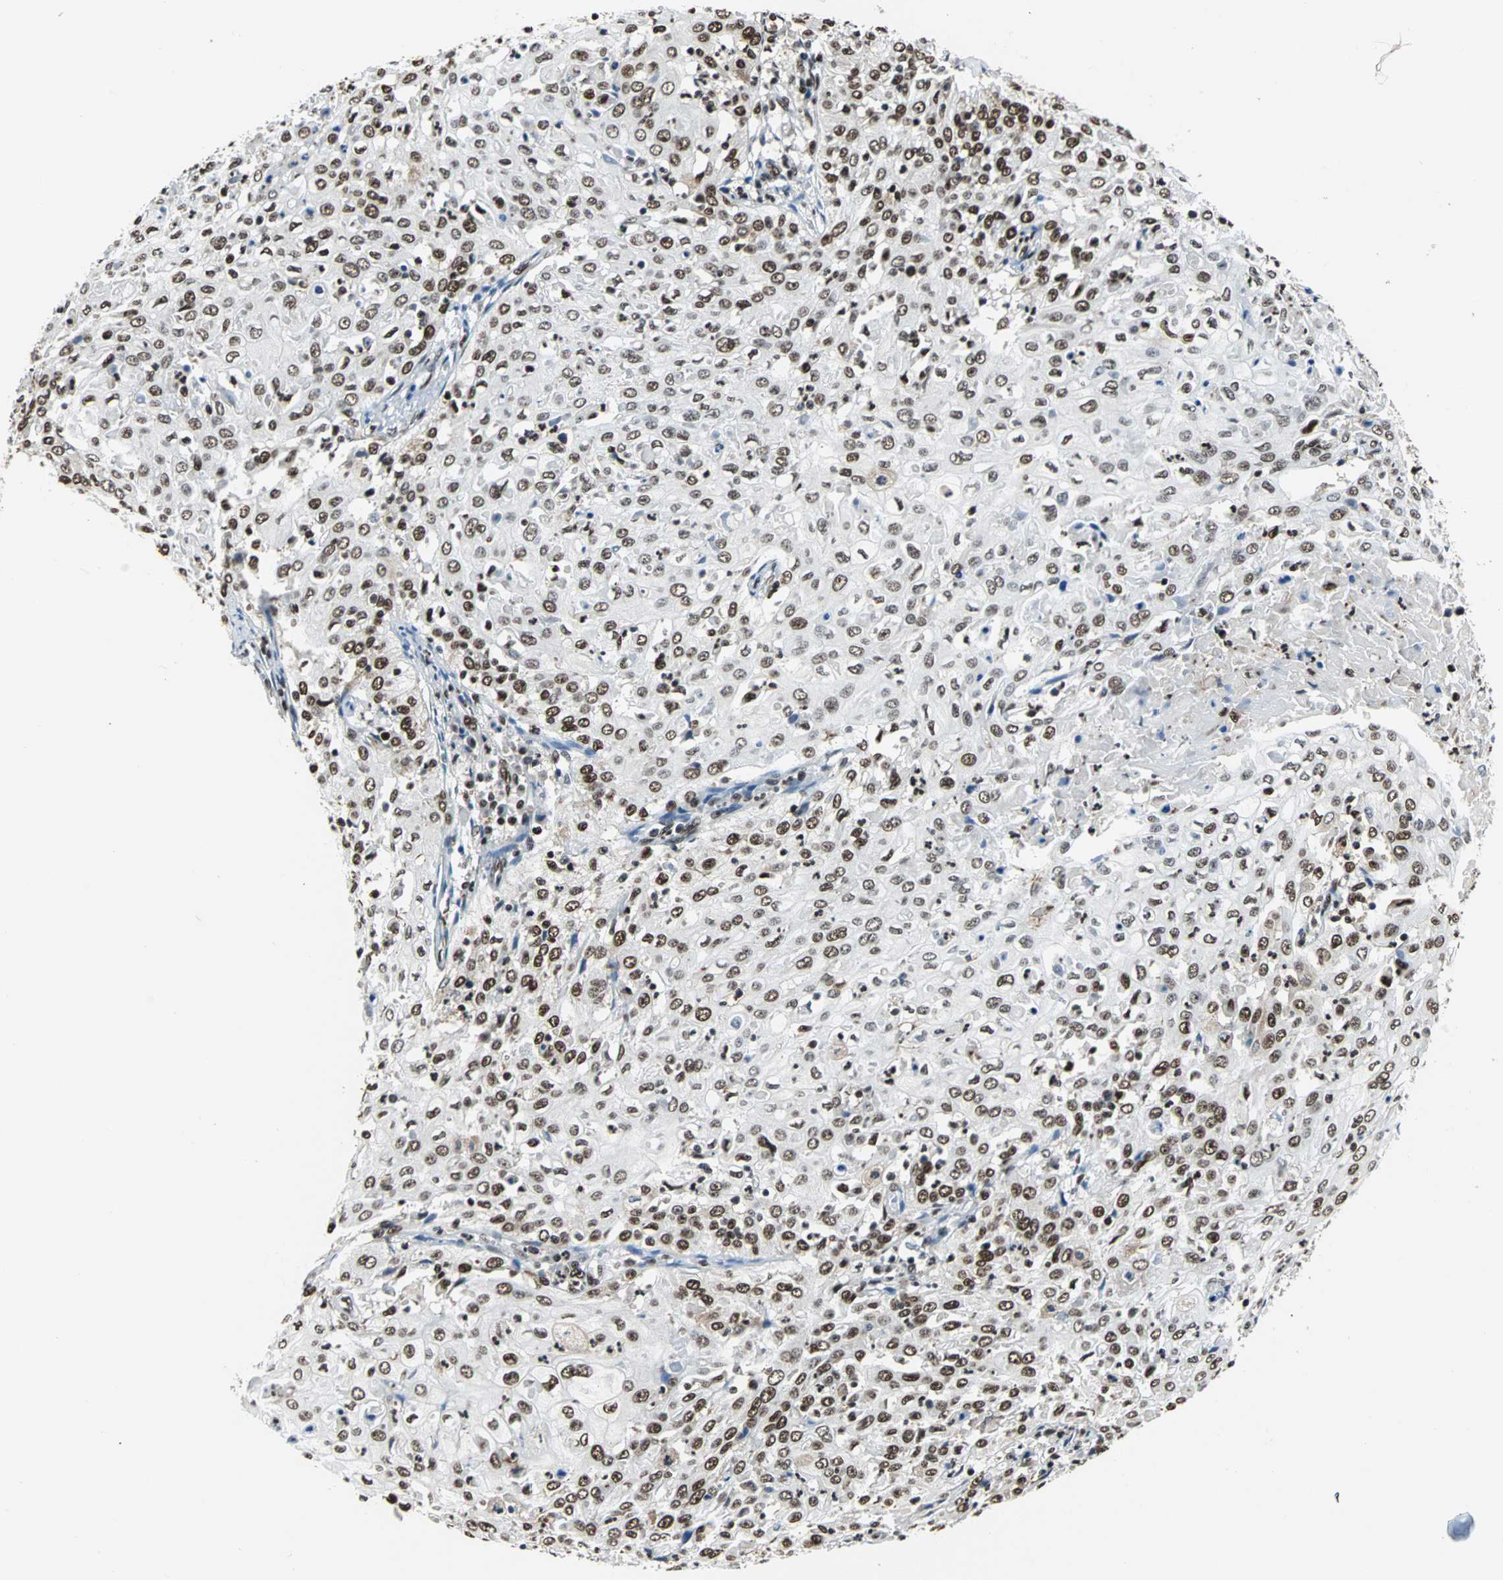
{"staining": {"intensity": "strong", "quantity": ">75%", "location": "nuclear"}, "tissue": "cervical cancer", "cell_type": "Tumor cells", "image_type": "cancer", "snomed": [{"axis": "morphology", "description": "Squamous cell carcinoma, NOS"}, {"axis": "topography", "description": "Cervix"}], "caption": "Immunohistochemical staining of cervical cancer shows high levels of strong nuclear expression in approximately >75% of tumor cells. (DAB (3,3'-diaminobenzidine) IHC with brightfield microscopy, high magnification).", "gene": "XRCC4", "patient": {"sex": "female", "age": 39}}